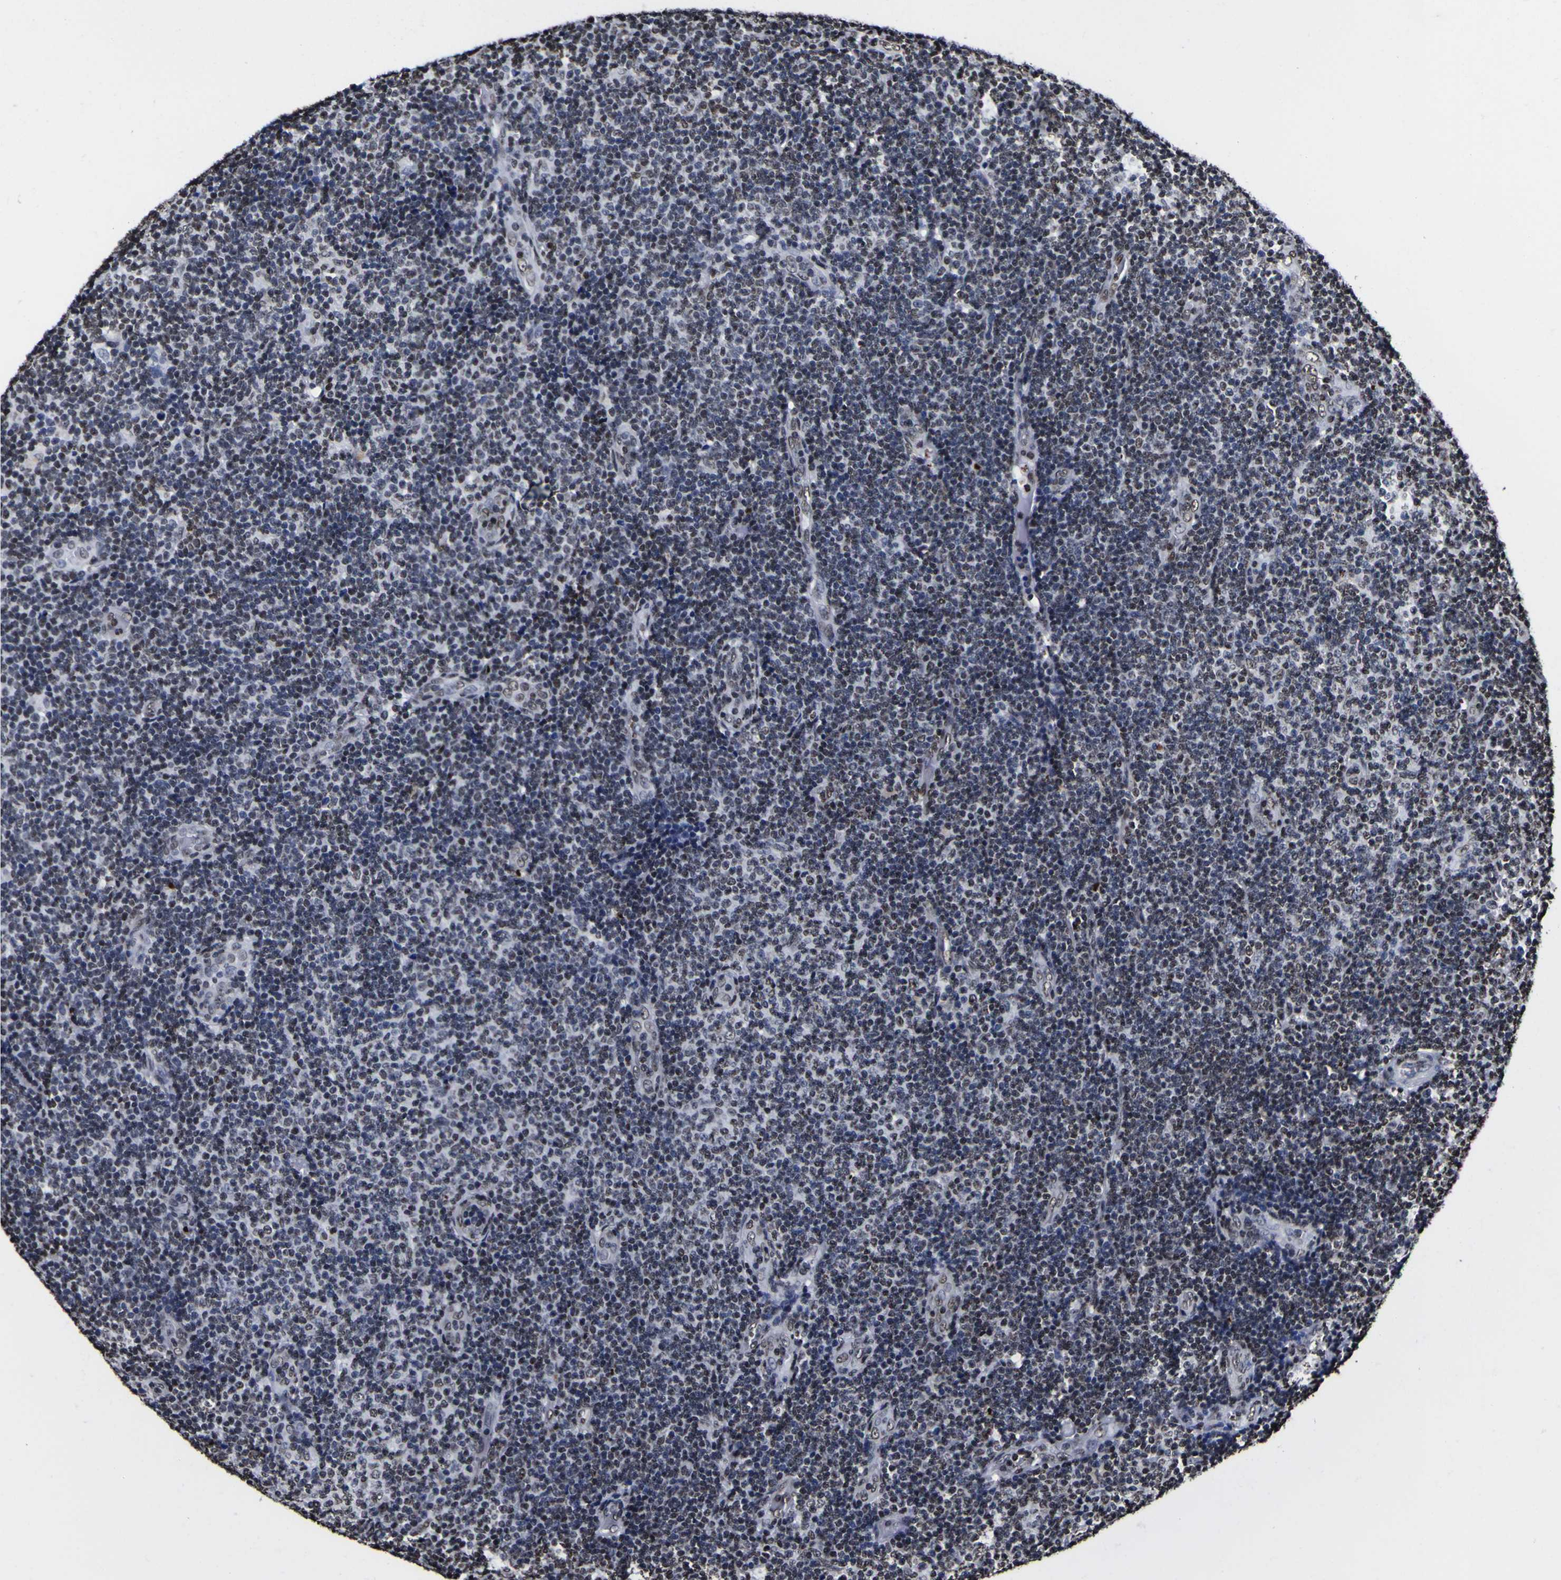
{"staining": {"intensity": "moderate", "quantity": "<25%", "location": "nuclear"}, "tissue": "lymphoma", "cell_type": "Tumor cells", "image_type": "cancer", "snomed": [{"axis": "morphology", "description": "Malignant lymphoma, non-Hodgkin's type, Low grade"}, {"axis": "topography", "description": "Lymph node"}], "caption": "Tumor cells display low levels of moderate nuclear staining in about <25% of cells in low-grade malignant lymphoma, non-Hodgkin's type. Immunohistochemistry (ihc) stains the protein in brown and the nuclei are stained blue.", "gene": "PIAS1", "patient": {"sex": "male", "age": 83}}